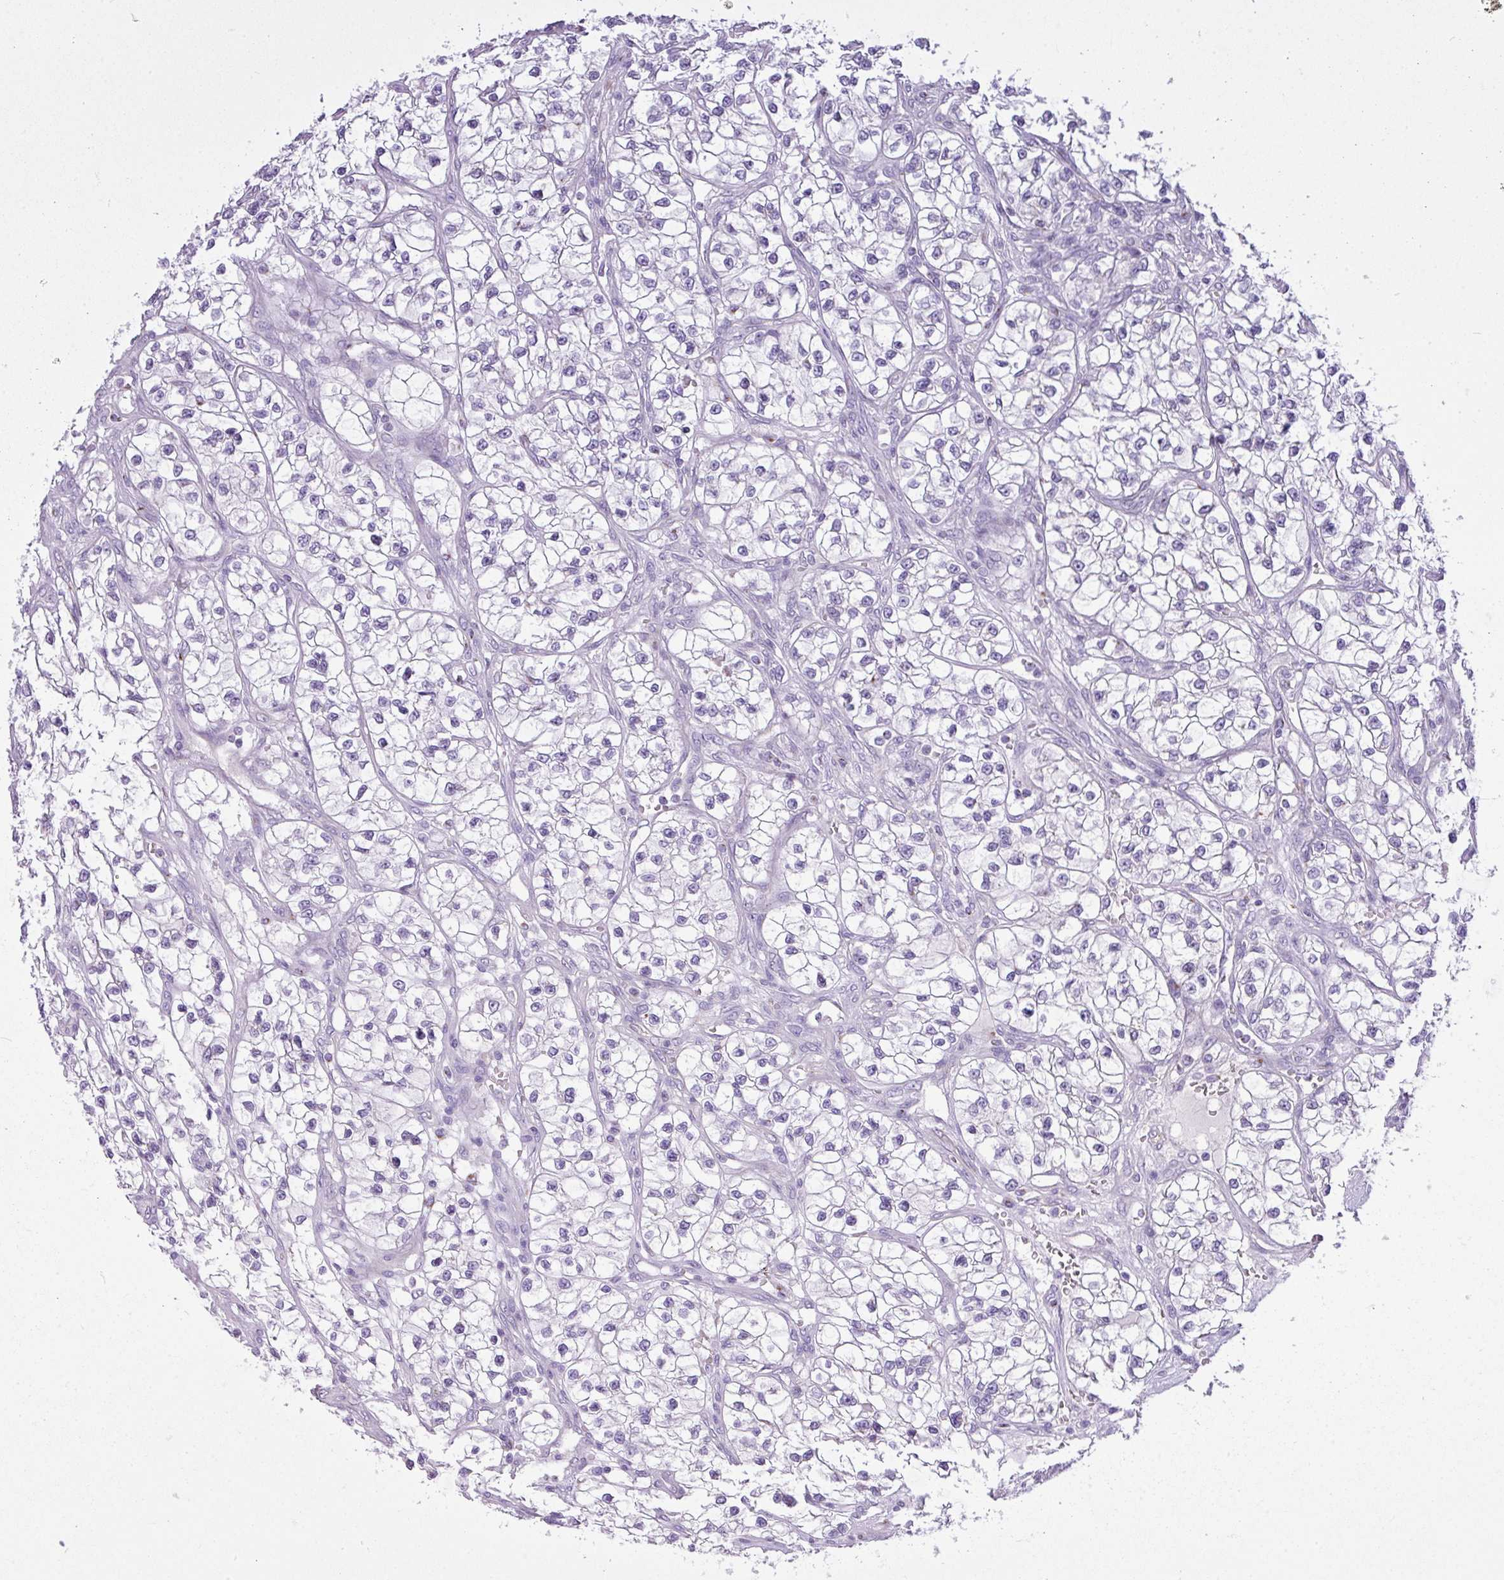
{"staining": {"intensity": "negative", "quantity": "none", "location": "none"}, "tissue": "renal cancer", "cell_type": "Tumor cells", "image_type": "cancer", "snomed": [{"axis": "morphology", "description": "Adenocarcinoma, NOS"}, {"axis": "topography", "description": "Kidney"}], "caption": "This histopathology image is of renal cancer stained with IHC to label a protein in brown with the nuclei are counter-stained blue. There is no expression in tumor cells.", "gene": "FAM43A", "patient": {"sex": "female", "age": 57}}